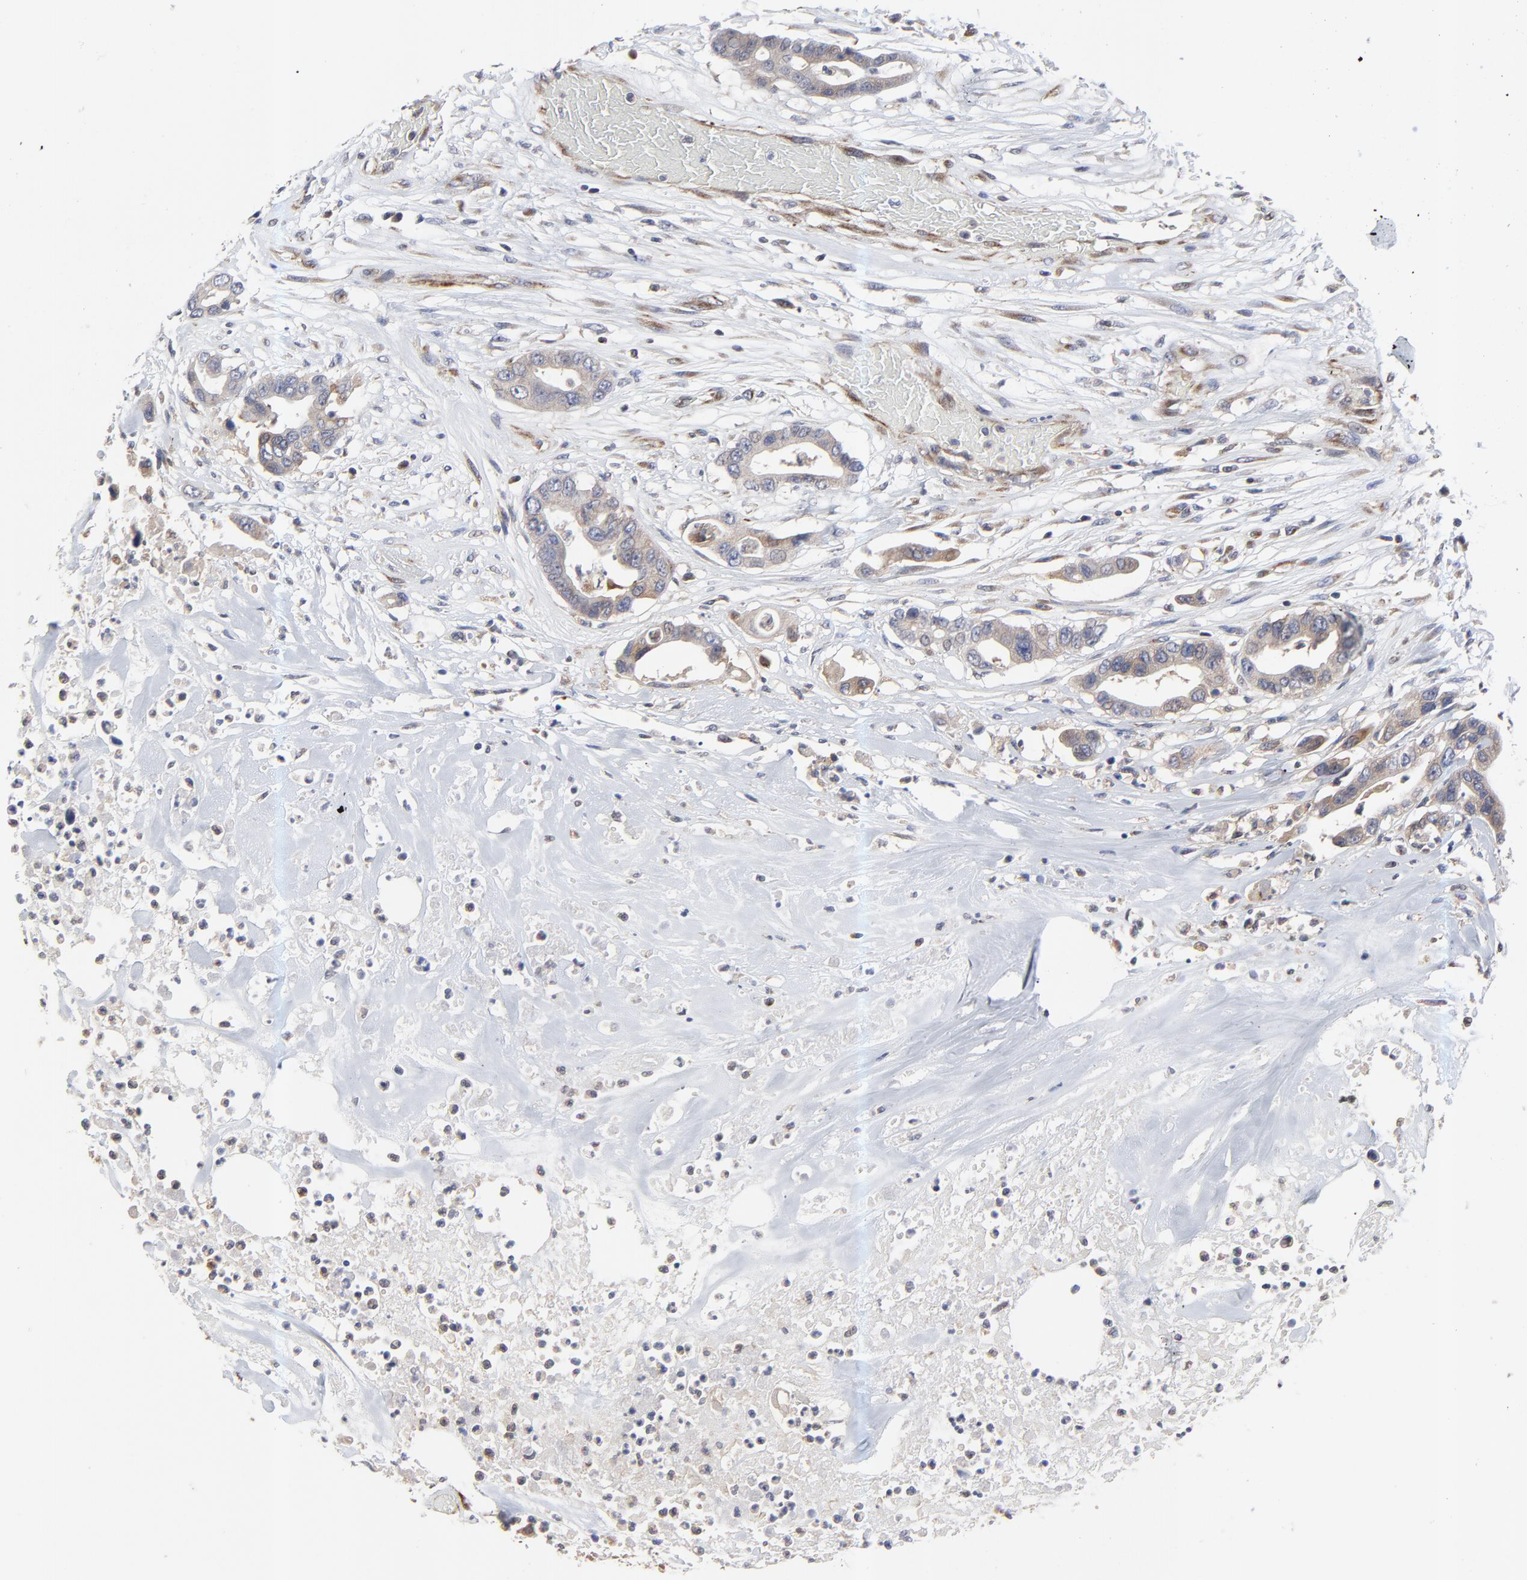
{"staining": {"intensity": "moderate", "quantity": ">75%", "location": "cytoplasmic/membranous"}, "tissue": "colorectal cancer", "cell_type": "Tumor cells", "image_type": "cancer", "snomed": [{"axis": "morphology", "description": "Adenocarcinoma, NOS"}, {"axis": "topography", "description": "Colon"}], "caption": "About >75% of tumor cells in human colorectal cancer (adenocarcinoma) demonstrate moderate cytoplasmic/membranous protein staining as visualized by brown immunohistochemical staining.", "gene": "RAB9A", "patient": {"sex": "female", "age": 70}}